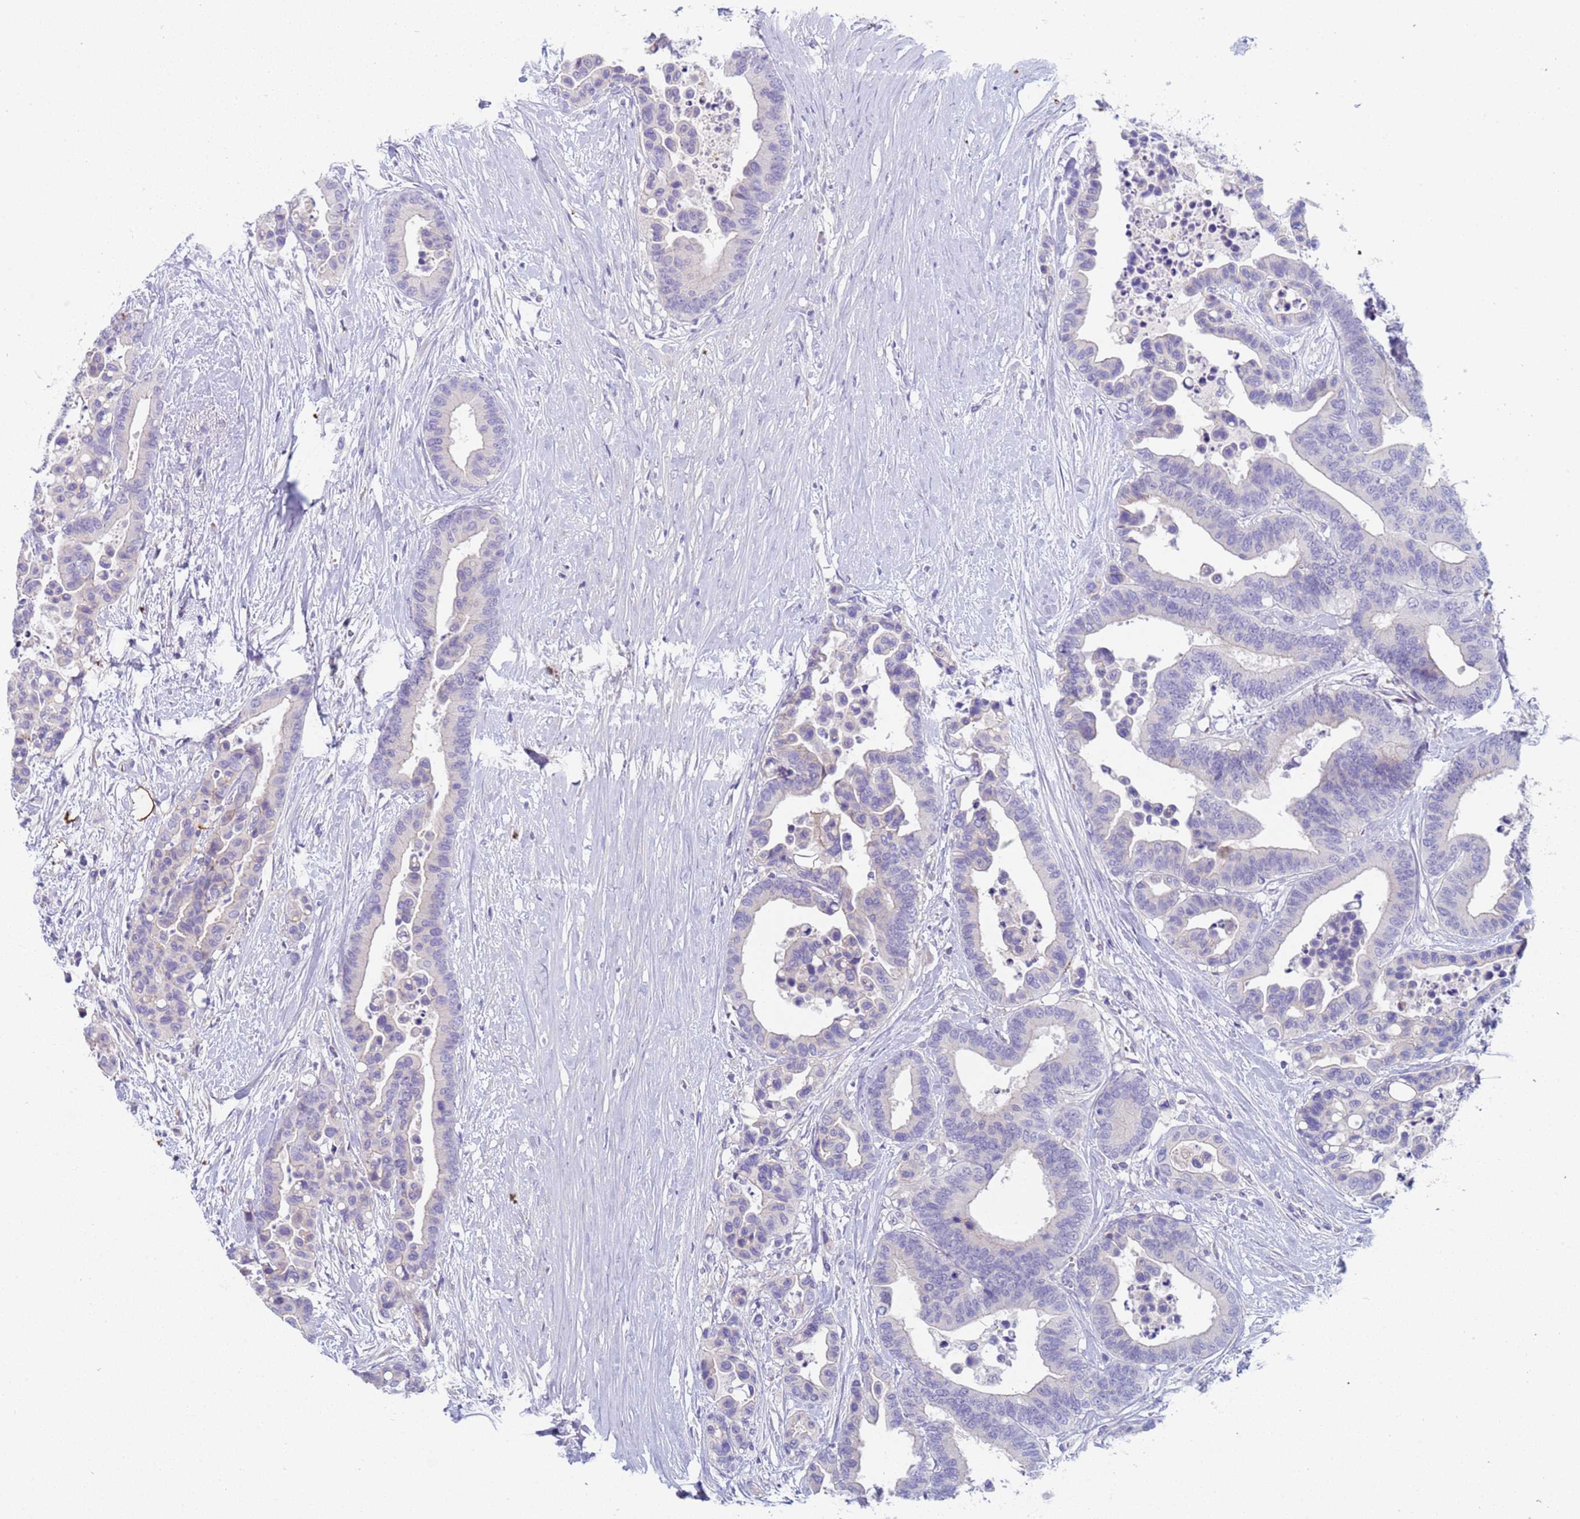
{"staining": {"intensity": "negative", "quantity": "none", "location": "none"}, "tissue": "colorectal cancer", "cell_type": "Tumor cells", "image_type": "cancer", "snomed": [{"axis": "morphology", "description": "Adenocarcinoma, NOS"}, {"axis": "topography", "description": "Colon"}], "caption": "Protein analysis of colorectal adenocarcinoma displays no significant expression in tumor cells.", "gene": "C4orf46", "patient": {"sex": "male", "age": 82}}